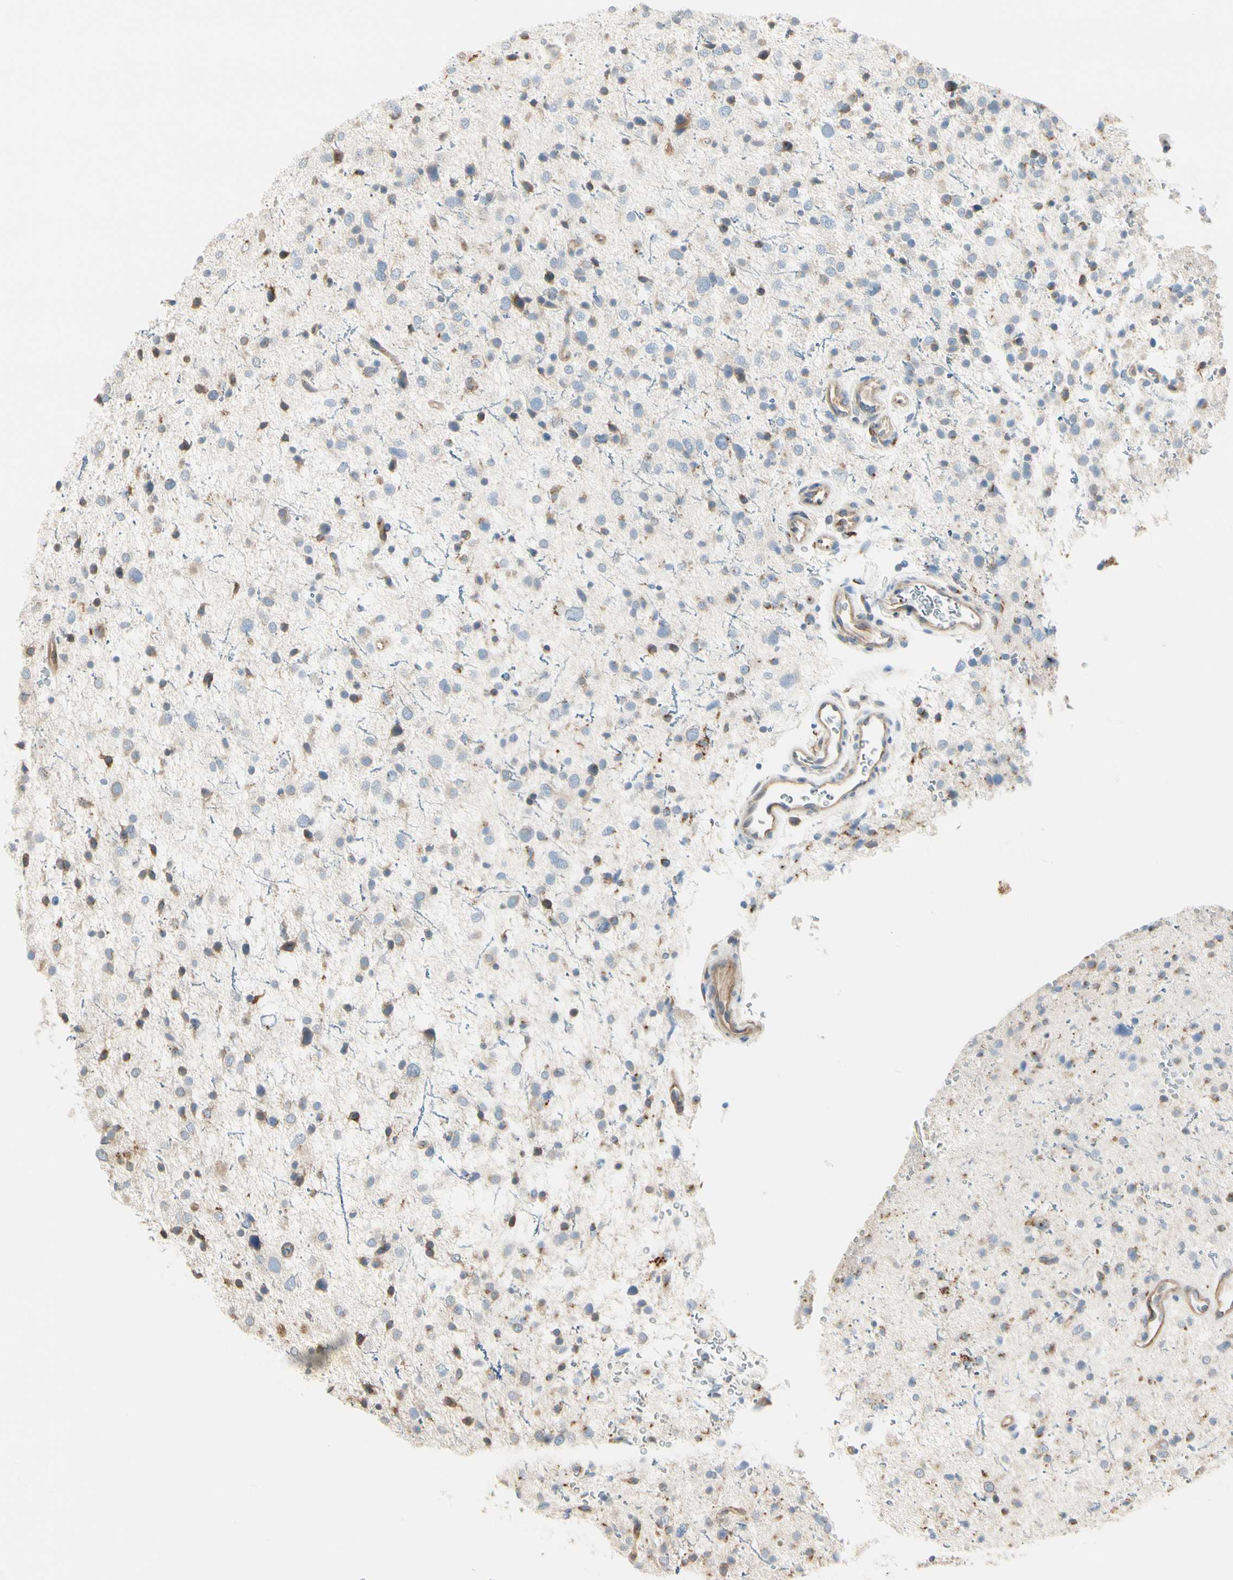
{"staining": {"intensity": "weak", "quantity": "<25%", "location": "cytoplasmic/membranous"}, "tissue": "glioma", "cell_type": "Tumor cells", "image_type": "cancer", "snomed": [{"axis": "morphology", "description": "Glioma, malignant, Low grade"}, {"axis": "topography", "description": "Brain"}], "caption": "DAB immunohistochemical staining of malignant glioma (low-grade) demonstrates no significant expression in tumor cells.", "gene": "NUCB2", "patient": {"sex": "female", "age": 37}}